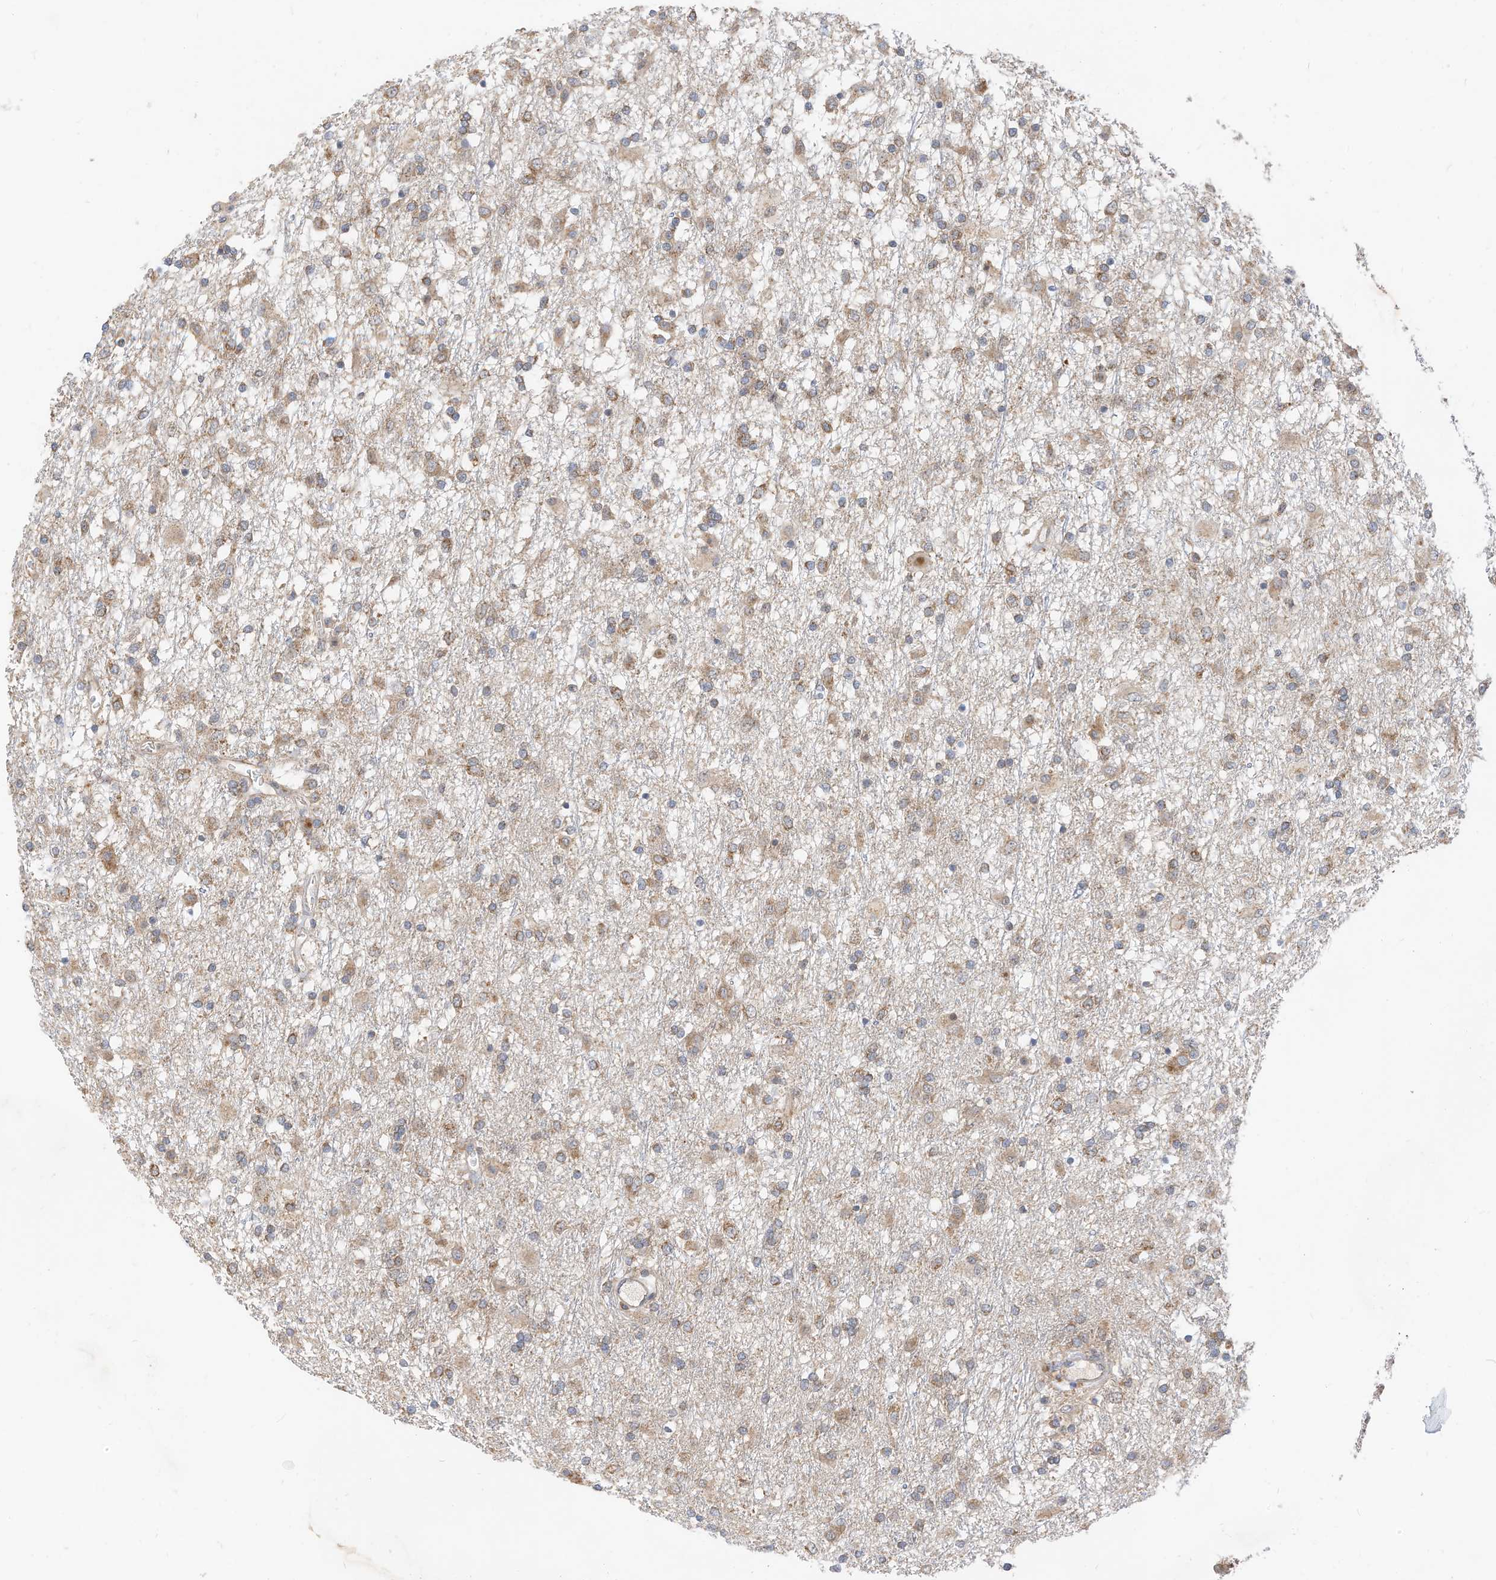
{"staining": {"intensity": "moderate", "quantity": "25%-75%", "location": "cytoplasmic/membranous"}, "tissue": "glioma", "cell_type": "Tumor cells", "image_type": "cancer", "snomed": [{"axis": "morphology", "description": "Glioma, malignant, Low grade"}, {"axis": "topography", "description": "Brain"}], "caption": "Protein analysis of glioma tissue demonstrates moderate cytoplasmic/membranous positivity in about 25%-75% of tumor cells.", "gene": "METTL6", "patient": {"sex": "male", "age": 65}}